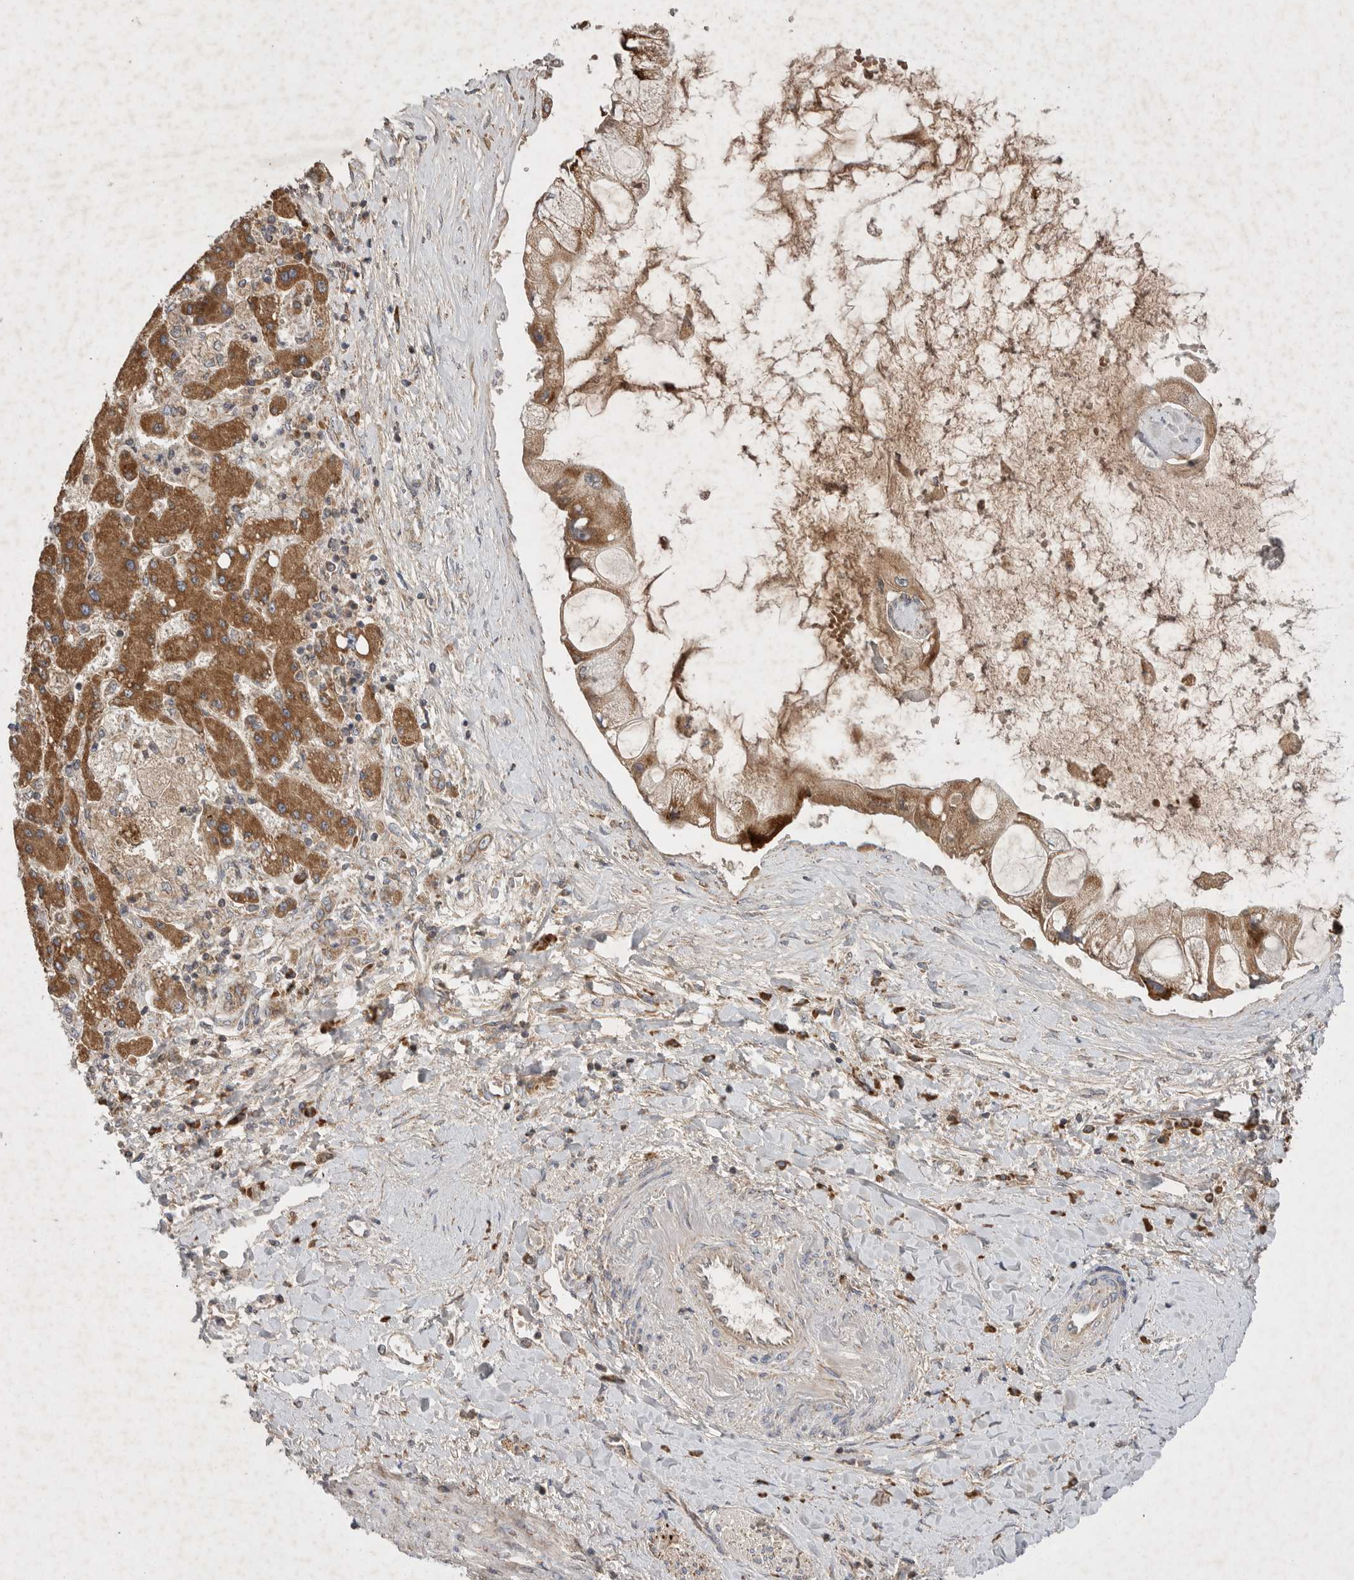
{"staining": {"intensity": "moderate", "quantity": ">75%", "location": "cytoplasmic/membranous"}, "tissue": "liver cancer", "cell_type": "Tumor cells", "image_type": "cancer", "snomed": [{"axis": "morphology", "description": "Cholangiocarcinoma"}, {"axis": "topography", "description": "Liver"}], "caption": "Brown immunohistochemical staining in liver cancer (cholangiocarcinoma) exhibits moderate cytoplasmic/membranous staining in approximately >75% of tumor cells.", "gene": "KIF21B", "patient": {"sex": "male", "age": 50}}